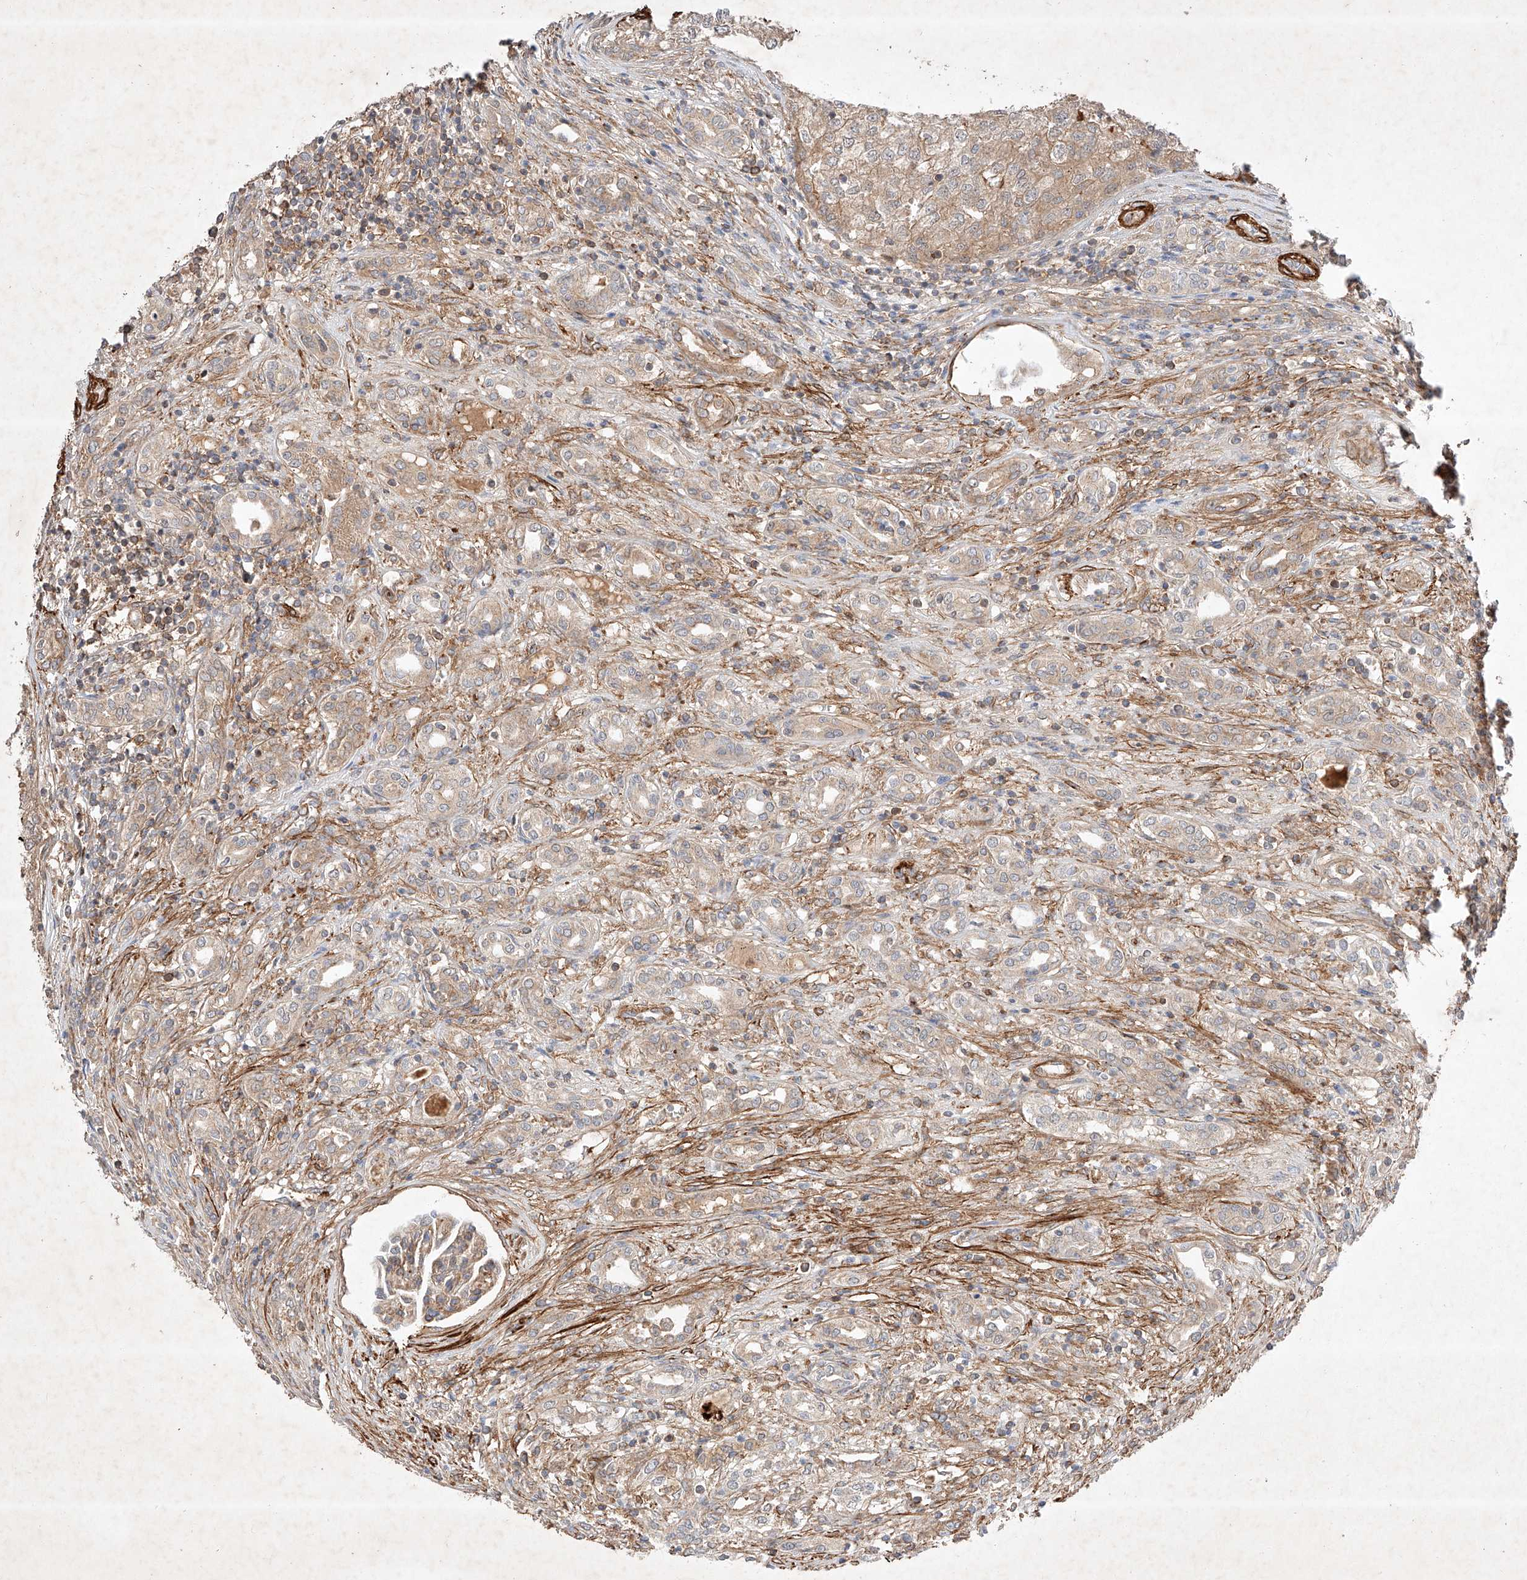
{"staining": {"intensity": "weak", "quantity": ">75%", "location": "cytoplasmic/membranous"}, "tissue": "renal cancer", "cell_type": "Tumor cells", "image_type": "cancer", "snomed": [{"axis": "morphology", "description": "Adenocarcinoma, NOS"}, {"axis": "topography", "description": "Kidney"}], "caption": "A brown stain labels weak cytoplasmic/membranous expression of a protein in renal cancer tumor cells. (Brightfield microscopy of DAB IHC at high magnification).", "gene": "ARHGAP33", "patient": {"sex": "female", "age": 54}}